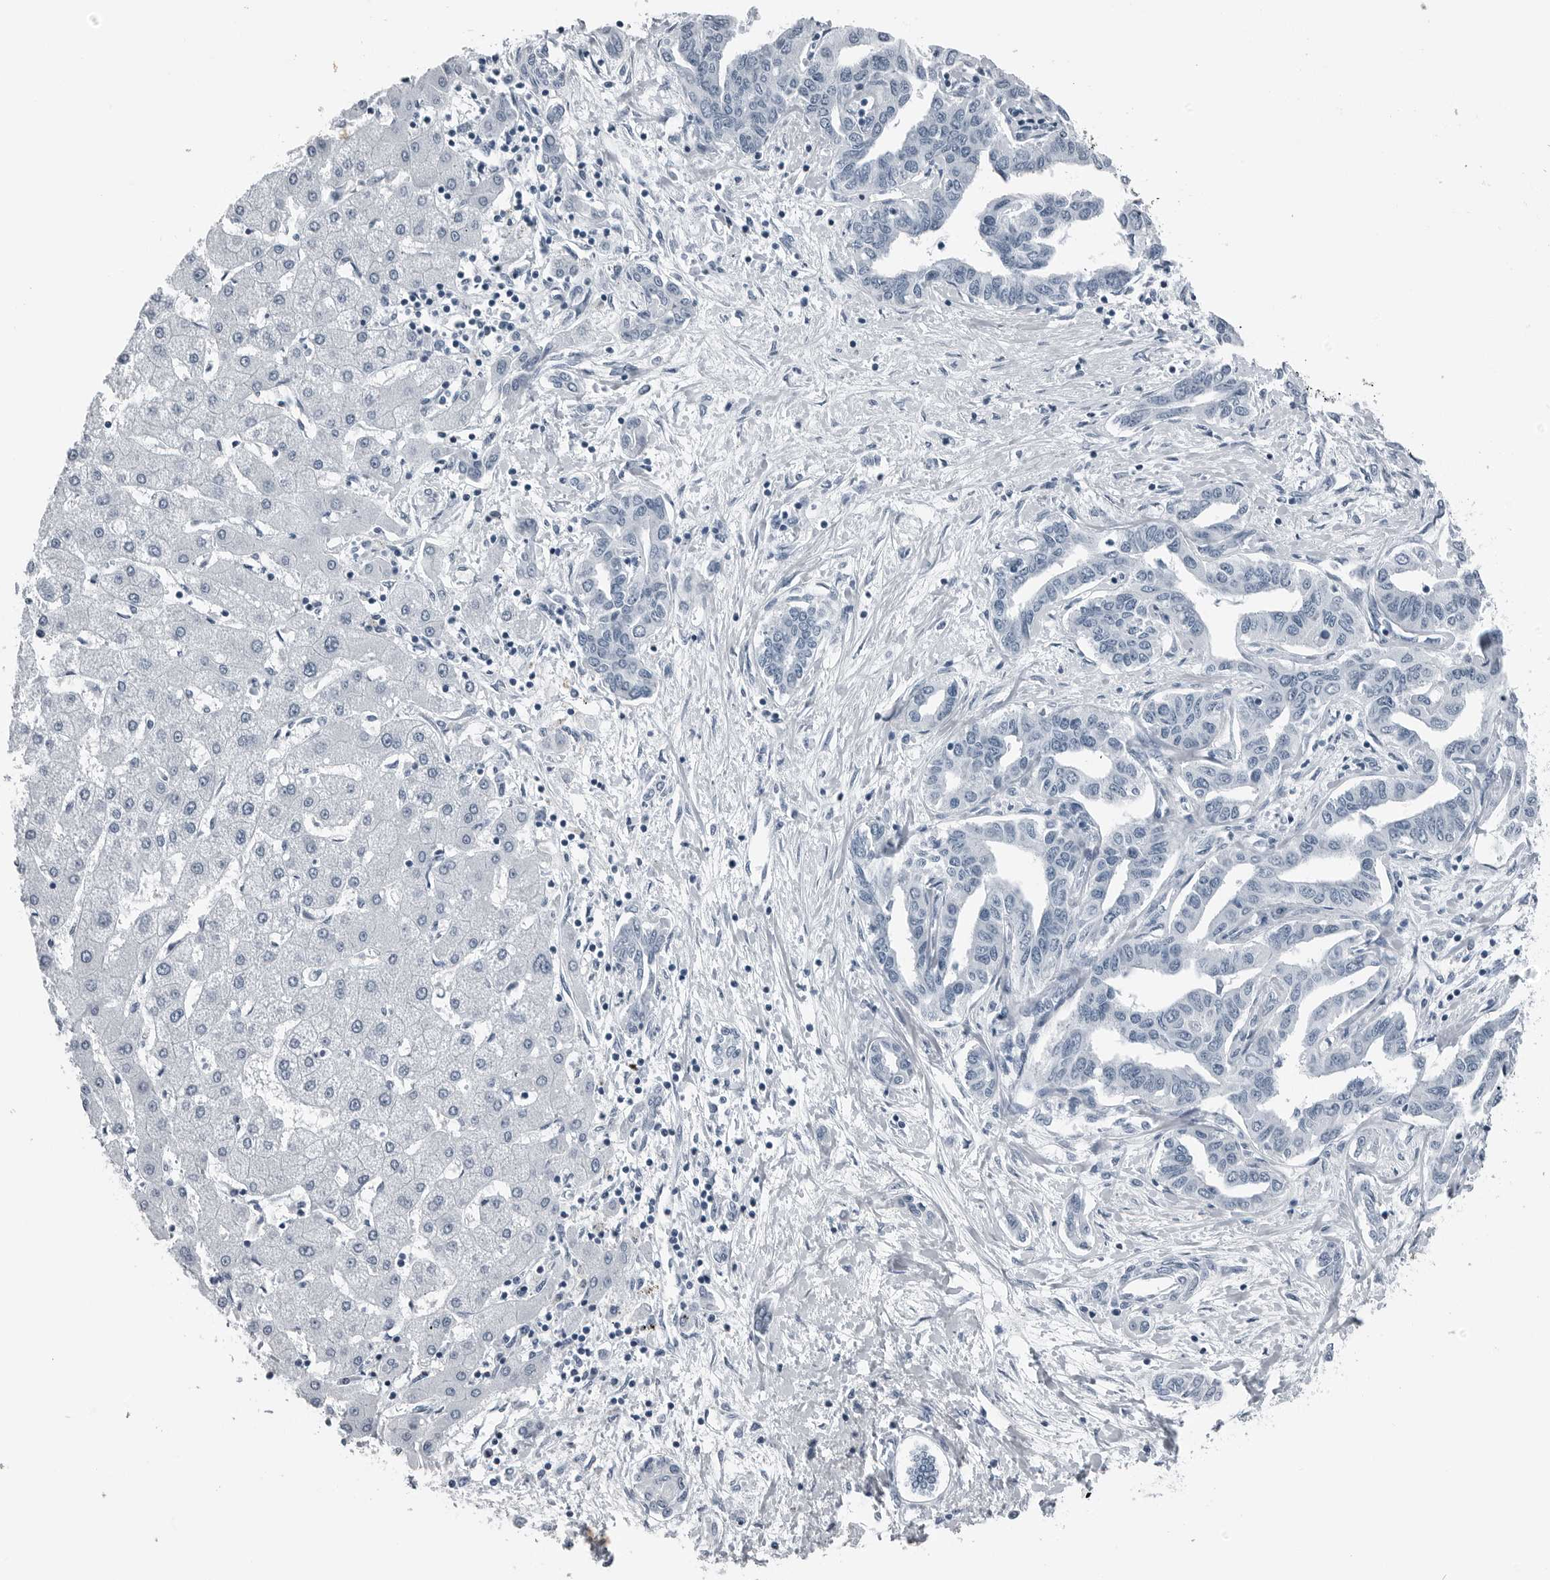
{"staining": {"intensity": "negative", "quantity": "none", "location": "none"}, "tissue": "liver cancer", "cell_type": "Tumor cells", "image_type": "cancer", "snomed": [{"axis": "morphology", "description": "Cholangiocarcinoma"}, {"axis": "topography", "description": "Liver"}], "caption": "Micrograph shows no protein positivity in tumor cells of liver cancer tissue.", "gene": "SPINK1", "patient": {"sex": "male", "age": 59}}